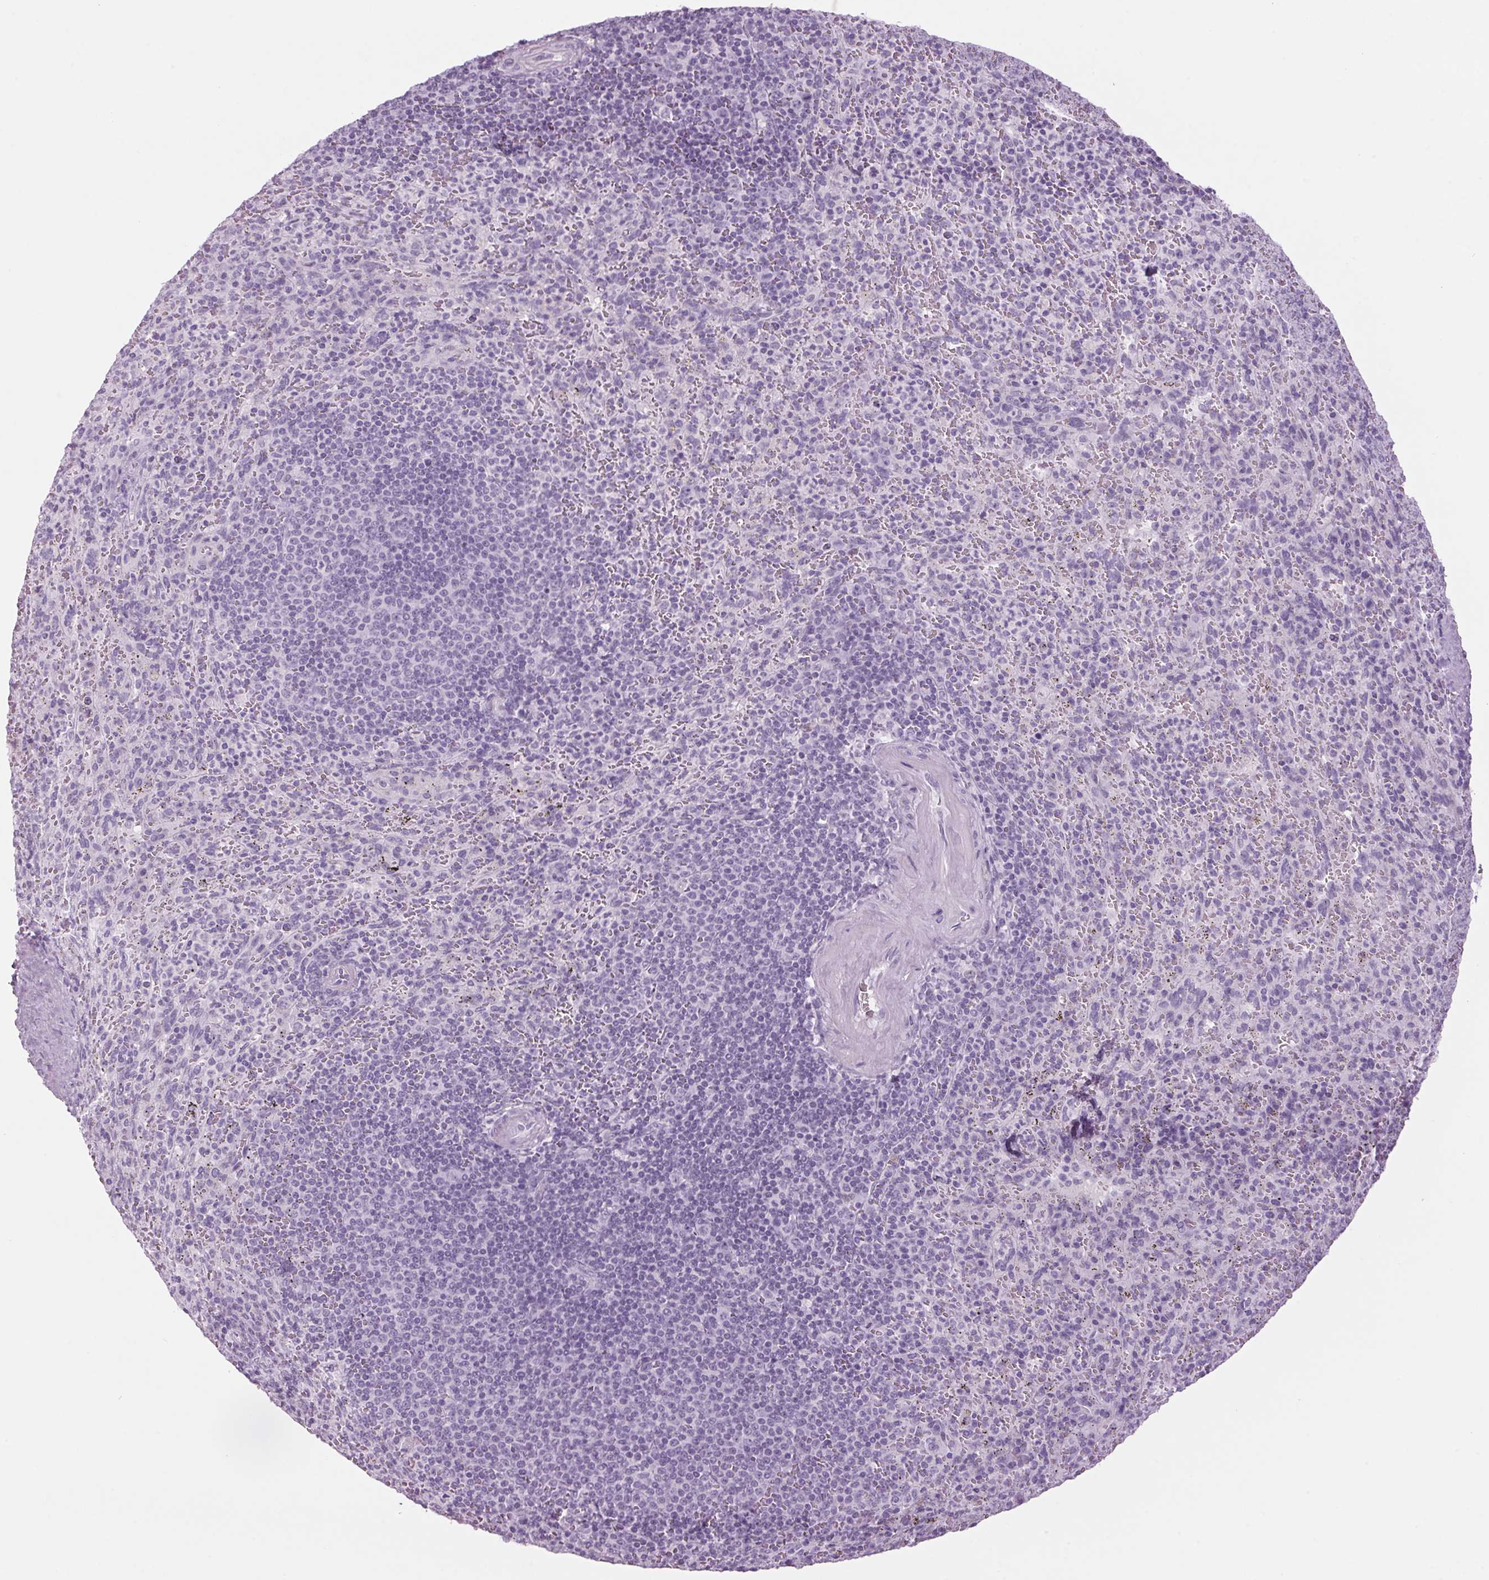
{"staining": {"intensity": "negative", "quantity": "none", "location": "none"}, "tissue": "spleen", "cell_type": "Cells in red pulp", "image_type": "normal", "snomed": [{"axis": "morphology", "description": "Normal tissue, NOS"}, {"axis": "topography", "description": "Spleen"}], "caption": "Unremarkable spleen was stained to show a protein in brown. There is no significant expression in cells in red pulp. (Stains: DAB immunohistochemistry with hematoxylin counter stain, Microscopy: brightfield microscopy at high magnification).", "gene": "PPP1R1A", "patient": {"sex": "male", "age": 57}}